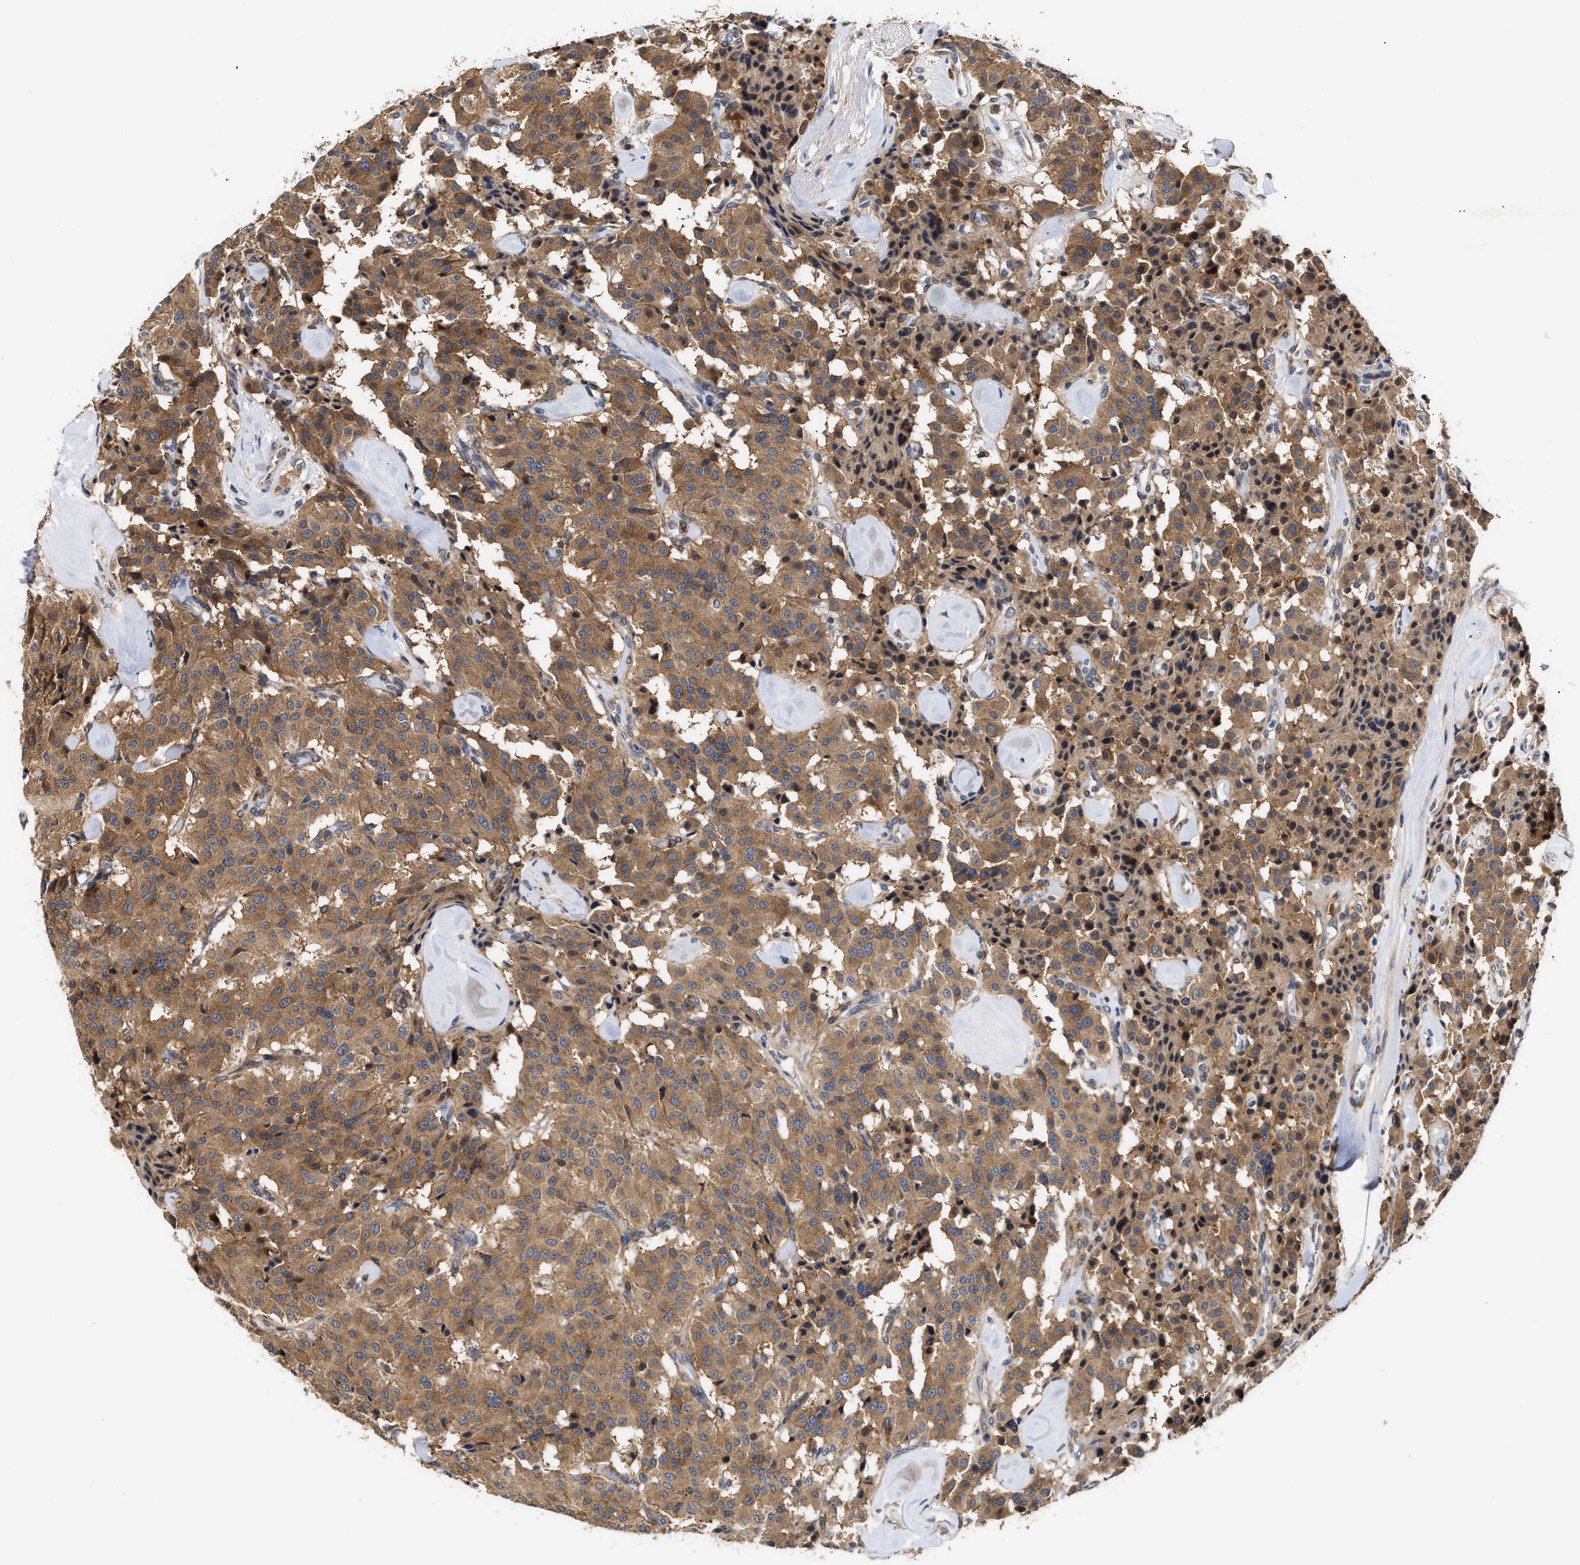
{"staining": {"intensity": "moderate", "quantity": ">75%", "location": "cytoplasmic/membranous"}, "tissue": "carcinoid", "cell_type": "Tumor cells", "image_type": "cancer", "snomed": [{"axis": "morphology", "description": "Carcinoid, malignant, NOS"}, {"axis": "topography", "description": "Lung"}], "caption": "Protein expression analysis of carcinoid reveals moderate cytoplasmic/membranous expression in approximately >75% of tumor cells. Using DAB (brown) and hematoxylin (blue) stains, captured at high magnification using brightfield microscopy.", "gene": "CLIP2", "patient": {"sex": "male", "age": 30}}